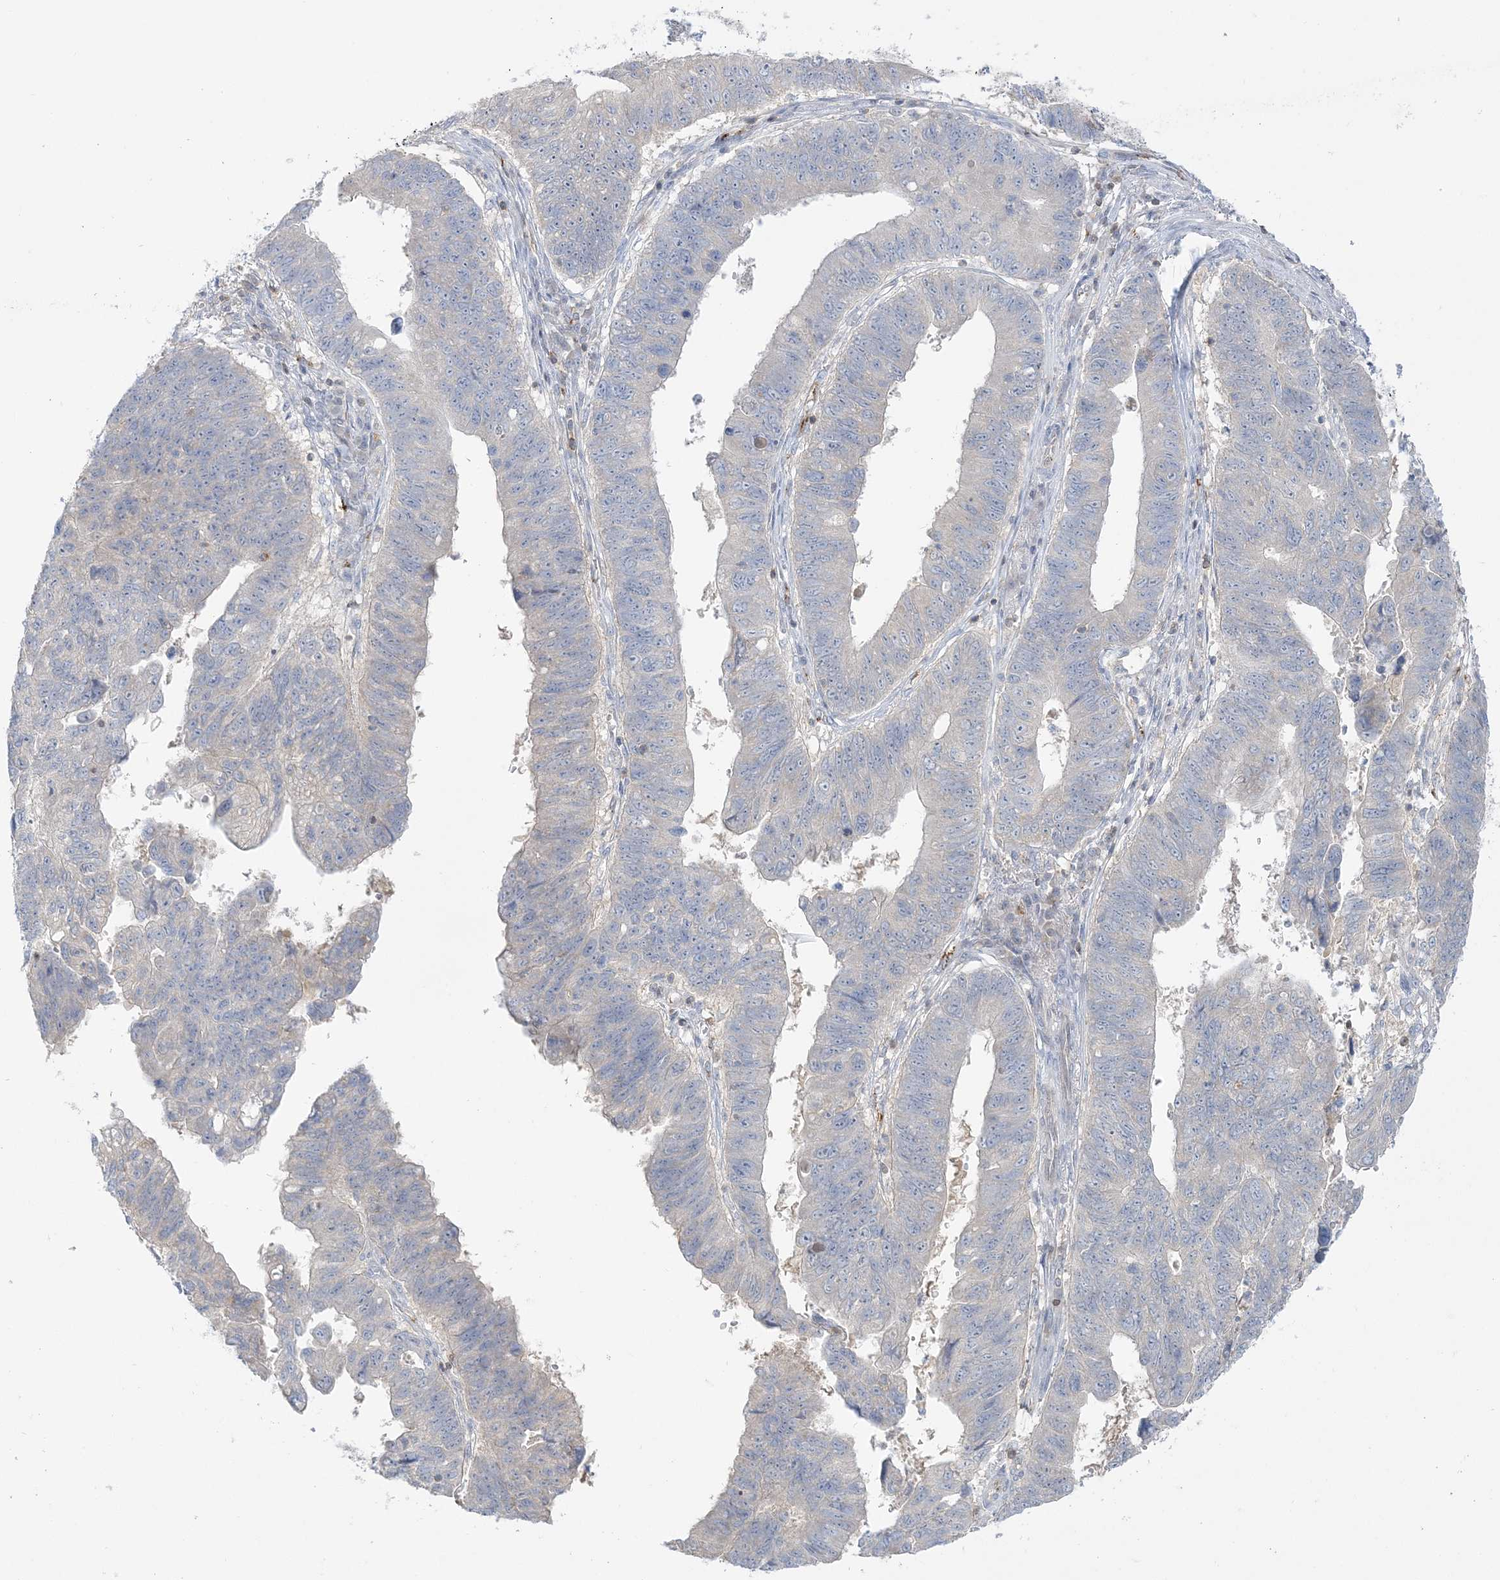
{"staining": {"intensity": "negative", "quantity": "none", "location": "none"}, "tissue": "stomach cancer", "cell_type": "Tumor cells", "image_type": "cancer", "snomed": [{"axis": "morphology", "description": "Adenocarcinoma, NOS"}, {"axis": "topography", "description": "Stomach"}], "caption": "Adenocarcinoma (stomach) stained for a protein using immunohistochemistry (IHC) shows no positivity tumor cells.", "gene": "INPP1", "patient": {"sex": "male", "age": 59}}